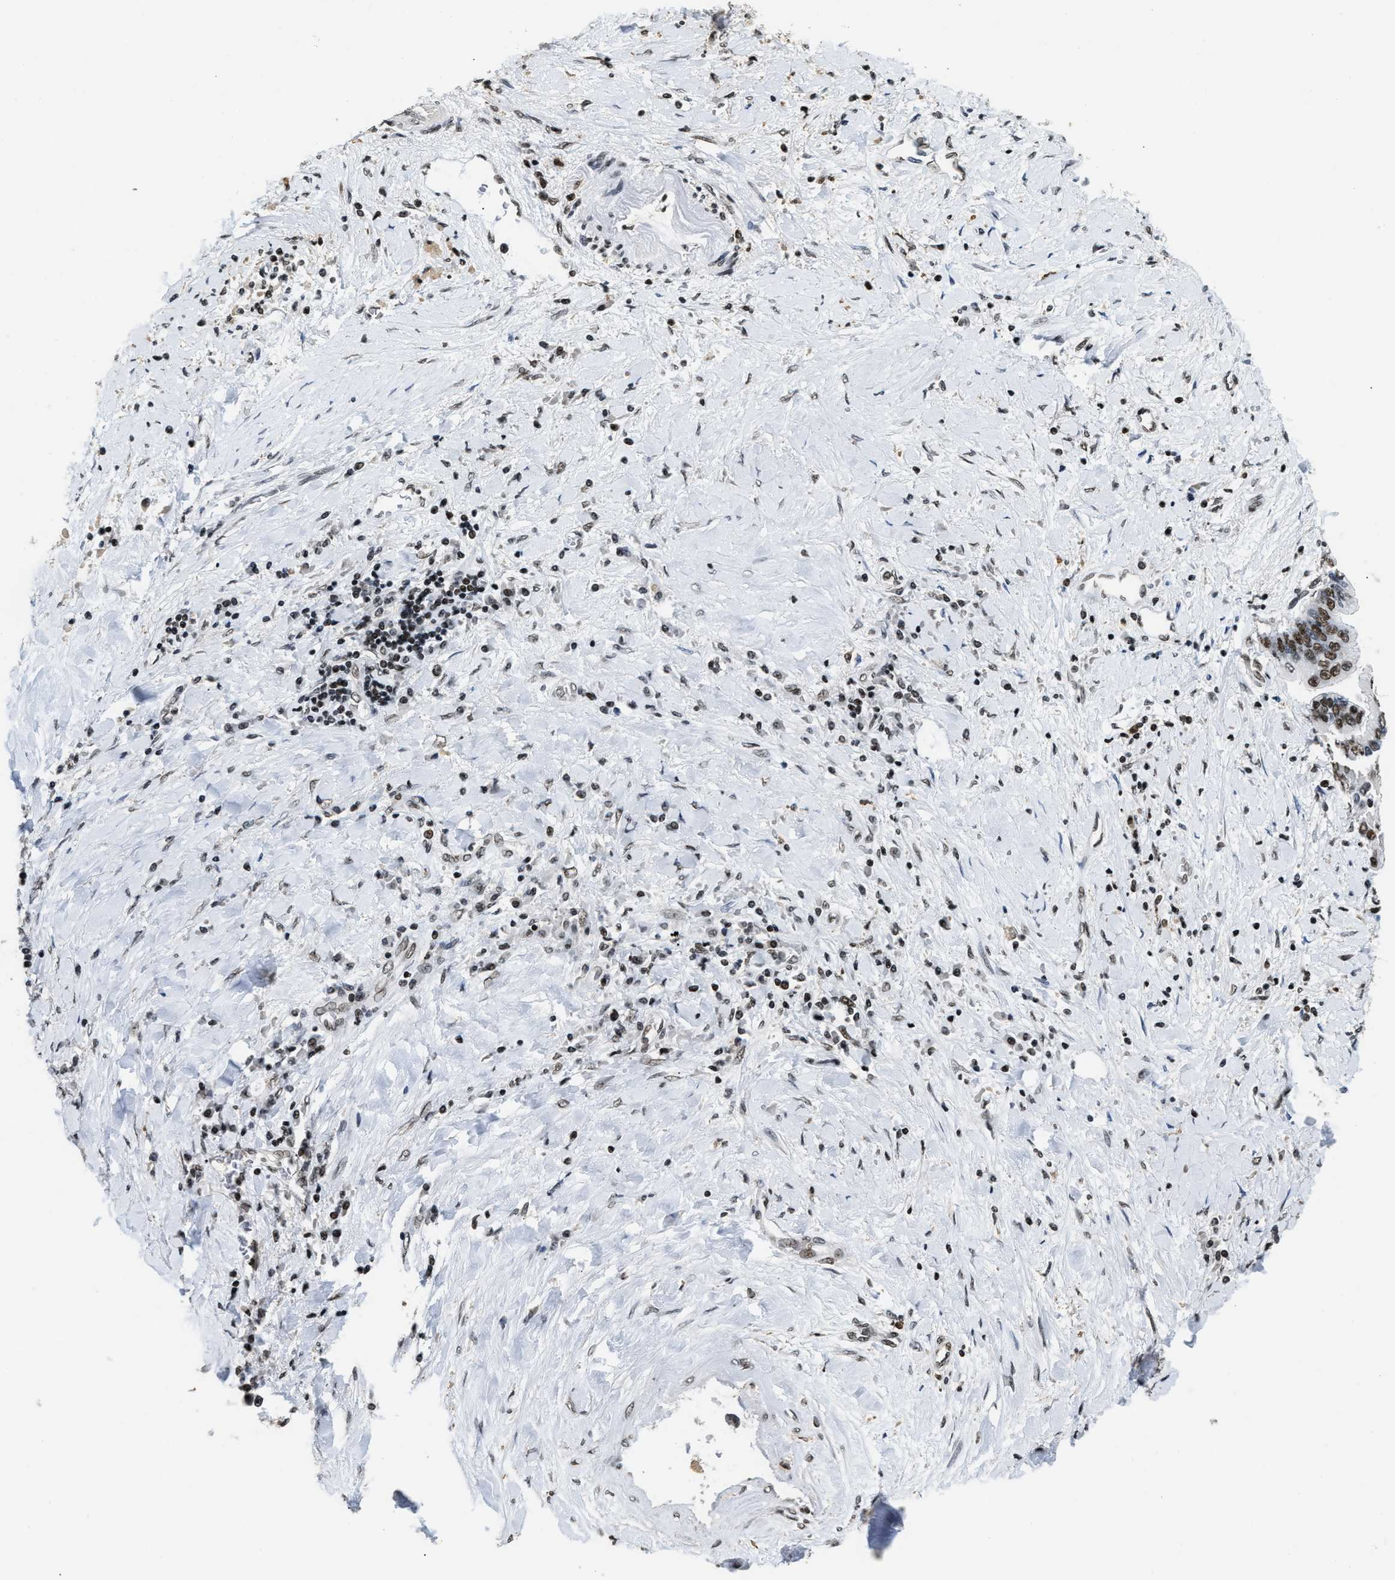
{"staining": {"intensity": "moderate", "quantity": "<25%", "location": "nuclear"}, "tissue": "liver cancer", "cell_type": "Tumor cells", "image_type": "cancer", "snomed": [{"axis": "morphology", "description": "Cholangiocarcinoma"}, {"axis": "topography", "description": "Liver"}], "caption": "An immunohistochemistry image of neoplastic tissue is shown. Protein staining in brown highlights moderate nuclear positivity in liver cholangiocarcinoma within tumor cells. (DAB IHC, brown staining for protein, blue staining for nuclei).", "gene": "RAD21", "patient": {"sex": "male", "age": 50}}